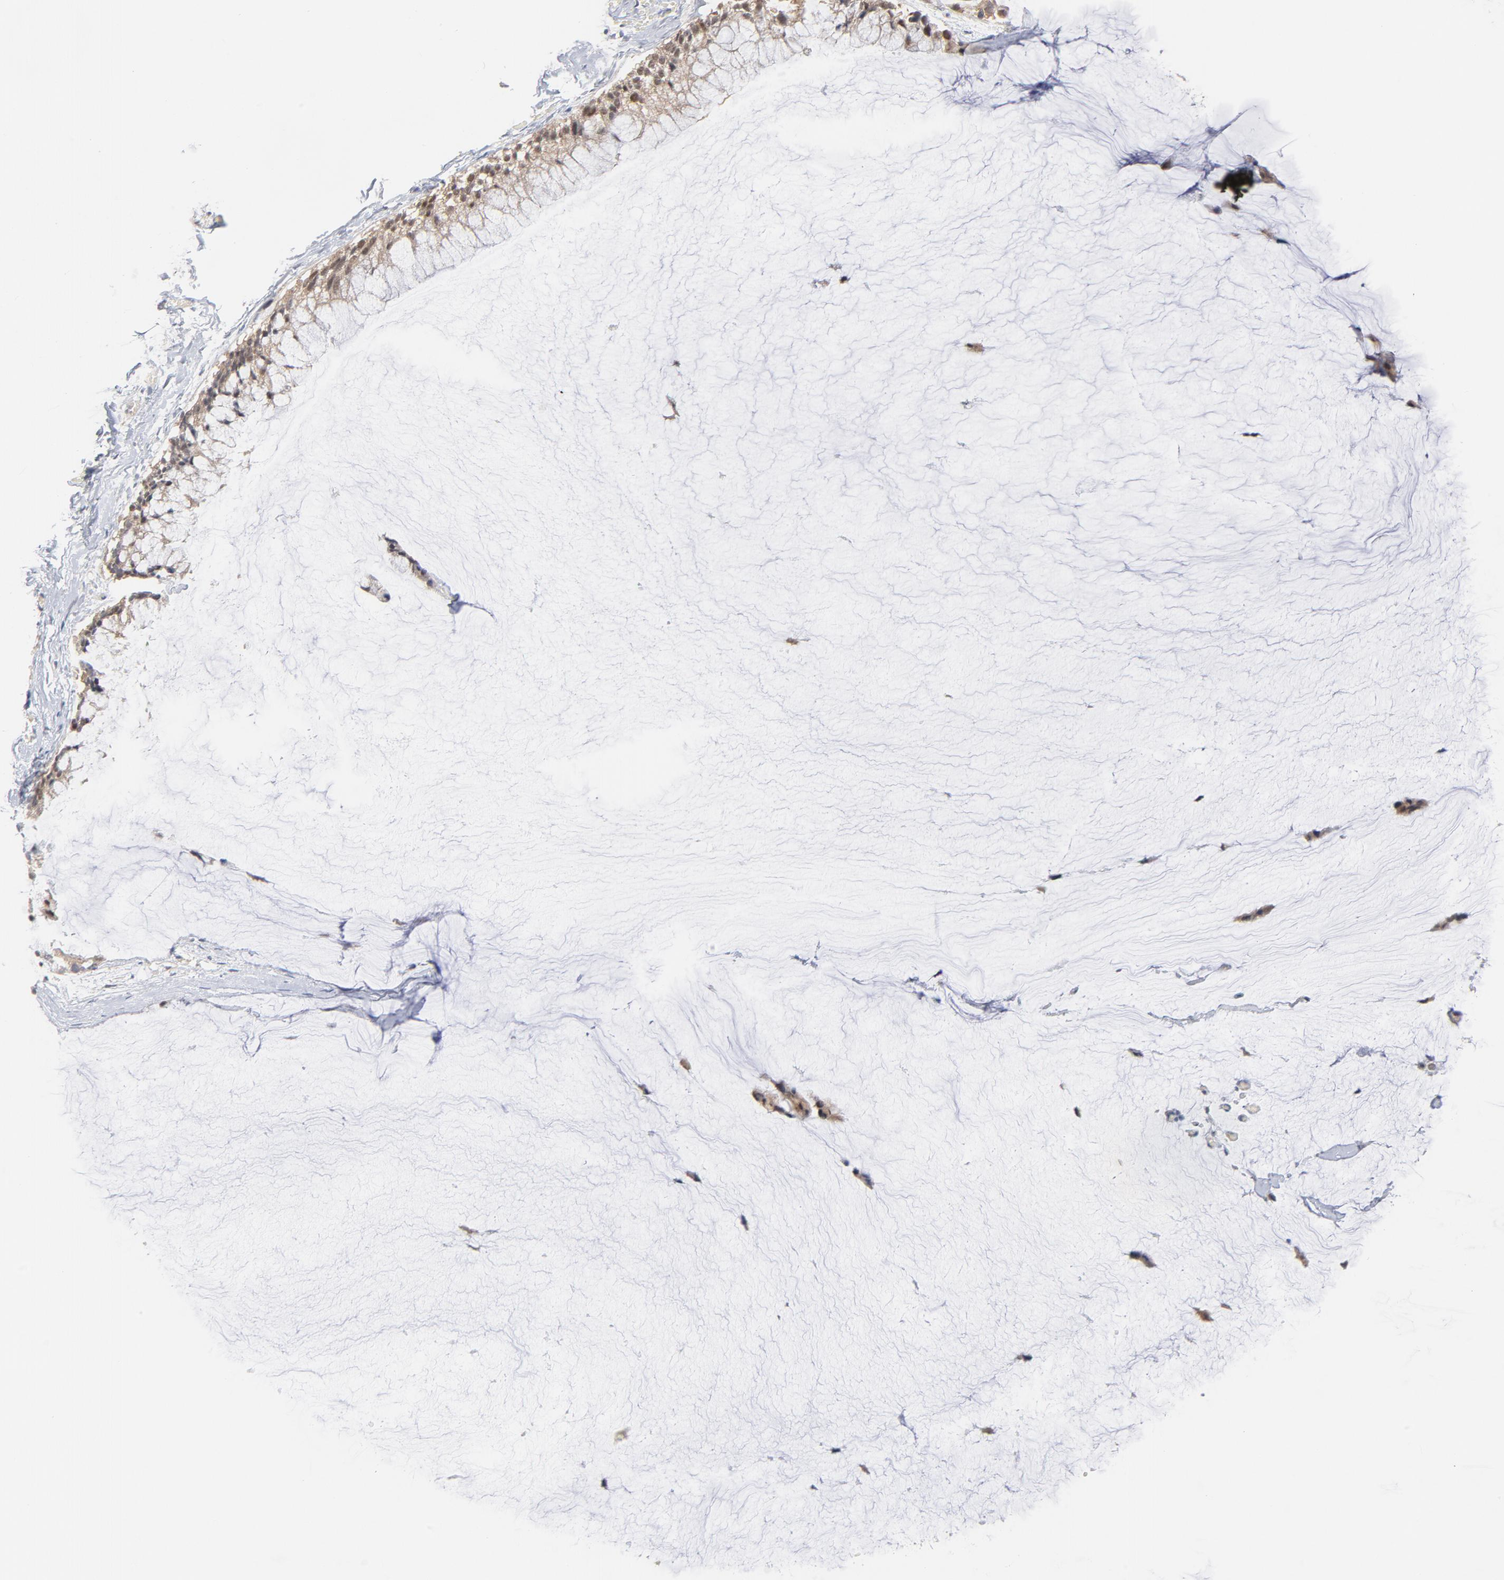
{"staining": {"intensity": "weak", "quantity": "25%-75%", "location": "nuclear"}, "tissue": "ovarian cancer", "cell_type": "Tumor cells", "image_type": "cancer", "snomed": [{"axis": "morphology", "description": "Cystadenocarcinoma, mucinous, NOS"}, {"axis": "topography", "description": "Ovary"}], "caption": "About 25%-75% of tumor cells in human mucinous cystadenocarcinoma (ovarian) reveal weak nuclear protein staining as visualized by brown immunohistochemical staining.", "gene": "UBL4A", "patient": {"sex": "female", "age": 39}}